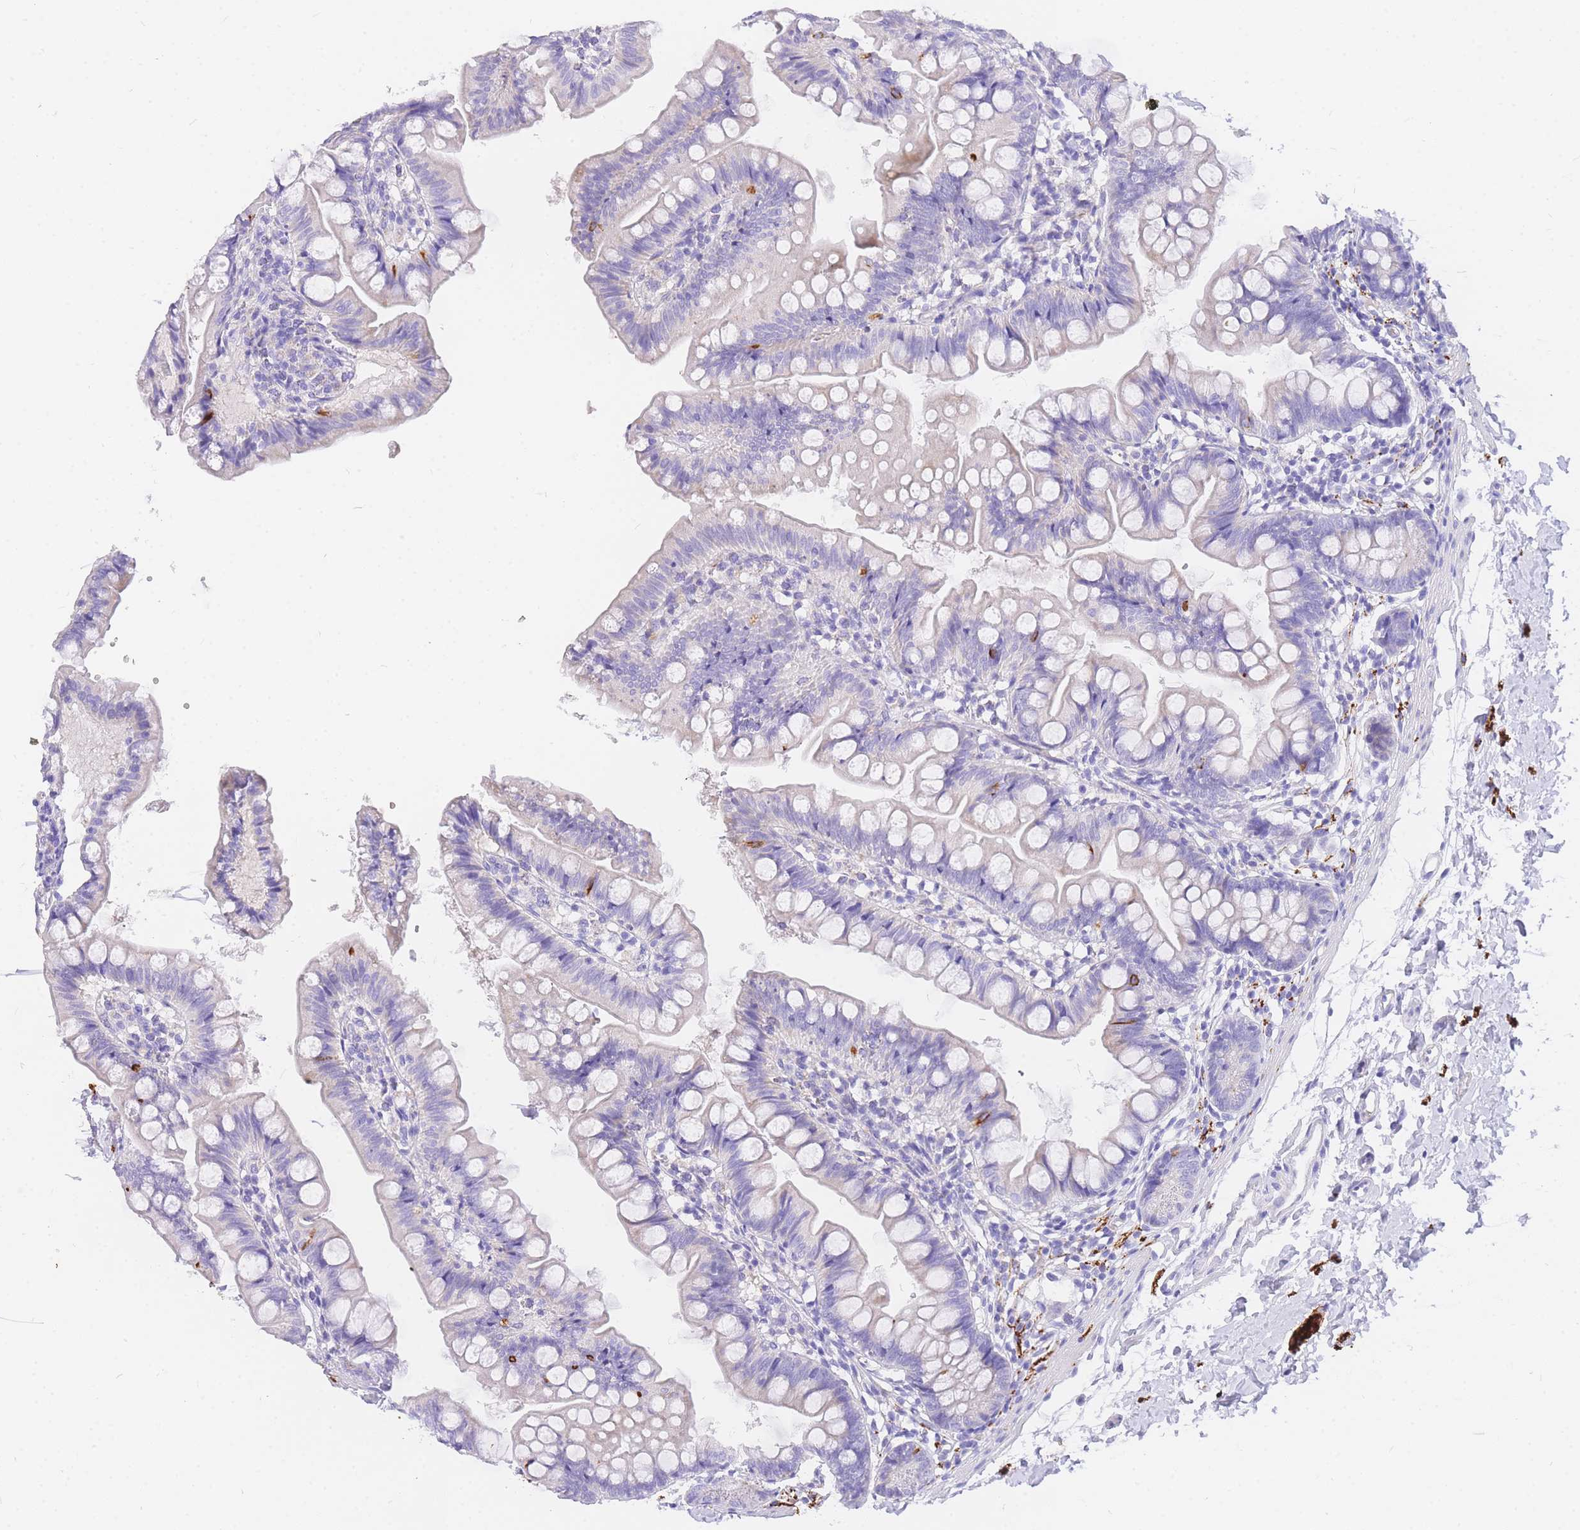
{"staining": {"intensity": "negative", "quantity": "none", "location": "none"}, "tissue": "small intestine", "cell_type": "Glandular cells", "image_type": "normal", "snomed": [{"axis": "morphology", "description": "Normal tissue, NOS"}, {"axis": "topography", "description": "Small intestine"}], "caption": "DAB immunohistochemical staining of normal small intestine displays no significant positivity in glandular cells. (Immunohistochemistry (ihc), brightfield microscopy, high magnification).", "gene": "UPK1A", "patient": {"sex": "male", "age": 7}}